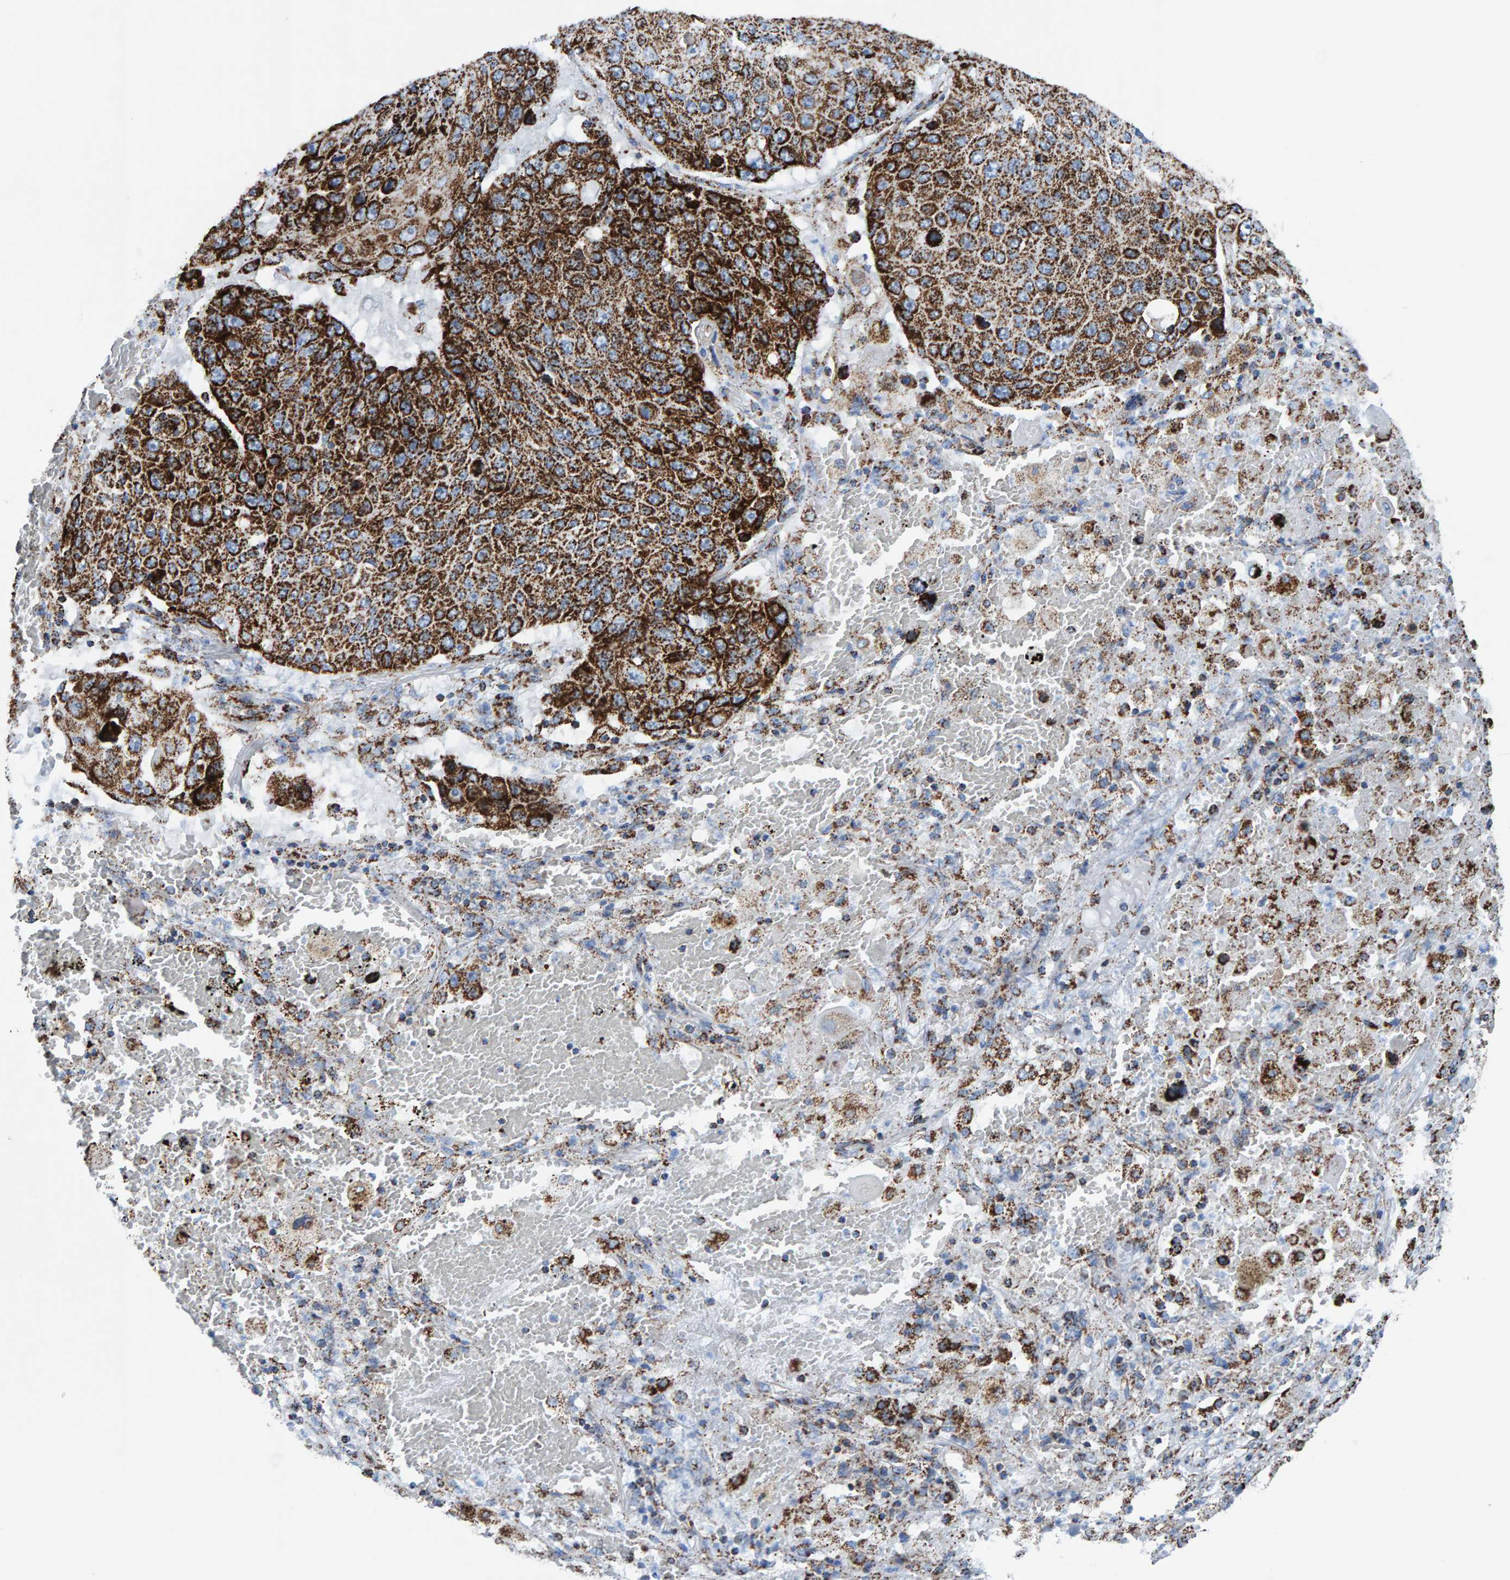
{"staining": {"intensity": "strong", "quantity": ">75%", "location": "cytoplasmic/membranous"}, "tissue": "lung cancer", "cell_type": "Tumor cells", "image_type": "cancer", "snomed": [{"axis": "morphology", "description": "Squamous cell carcinoma, NOS"}, {"axis": "topography", "description": "Lung"}], "caption": "Strong cytoplasmic/membranous positivity for a protein is seen in about >75% of tumor cells of lung cancer (squamous cell carcinoma) using immunohistochemistry.", "gene": "ENSG00000262660", "patient": {"sex": "male", "age": 61}}